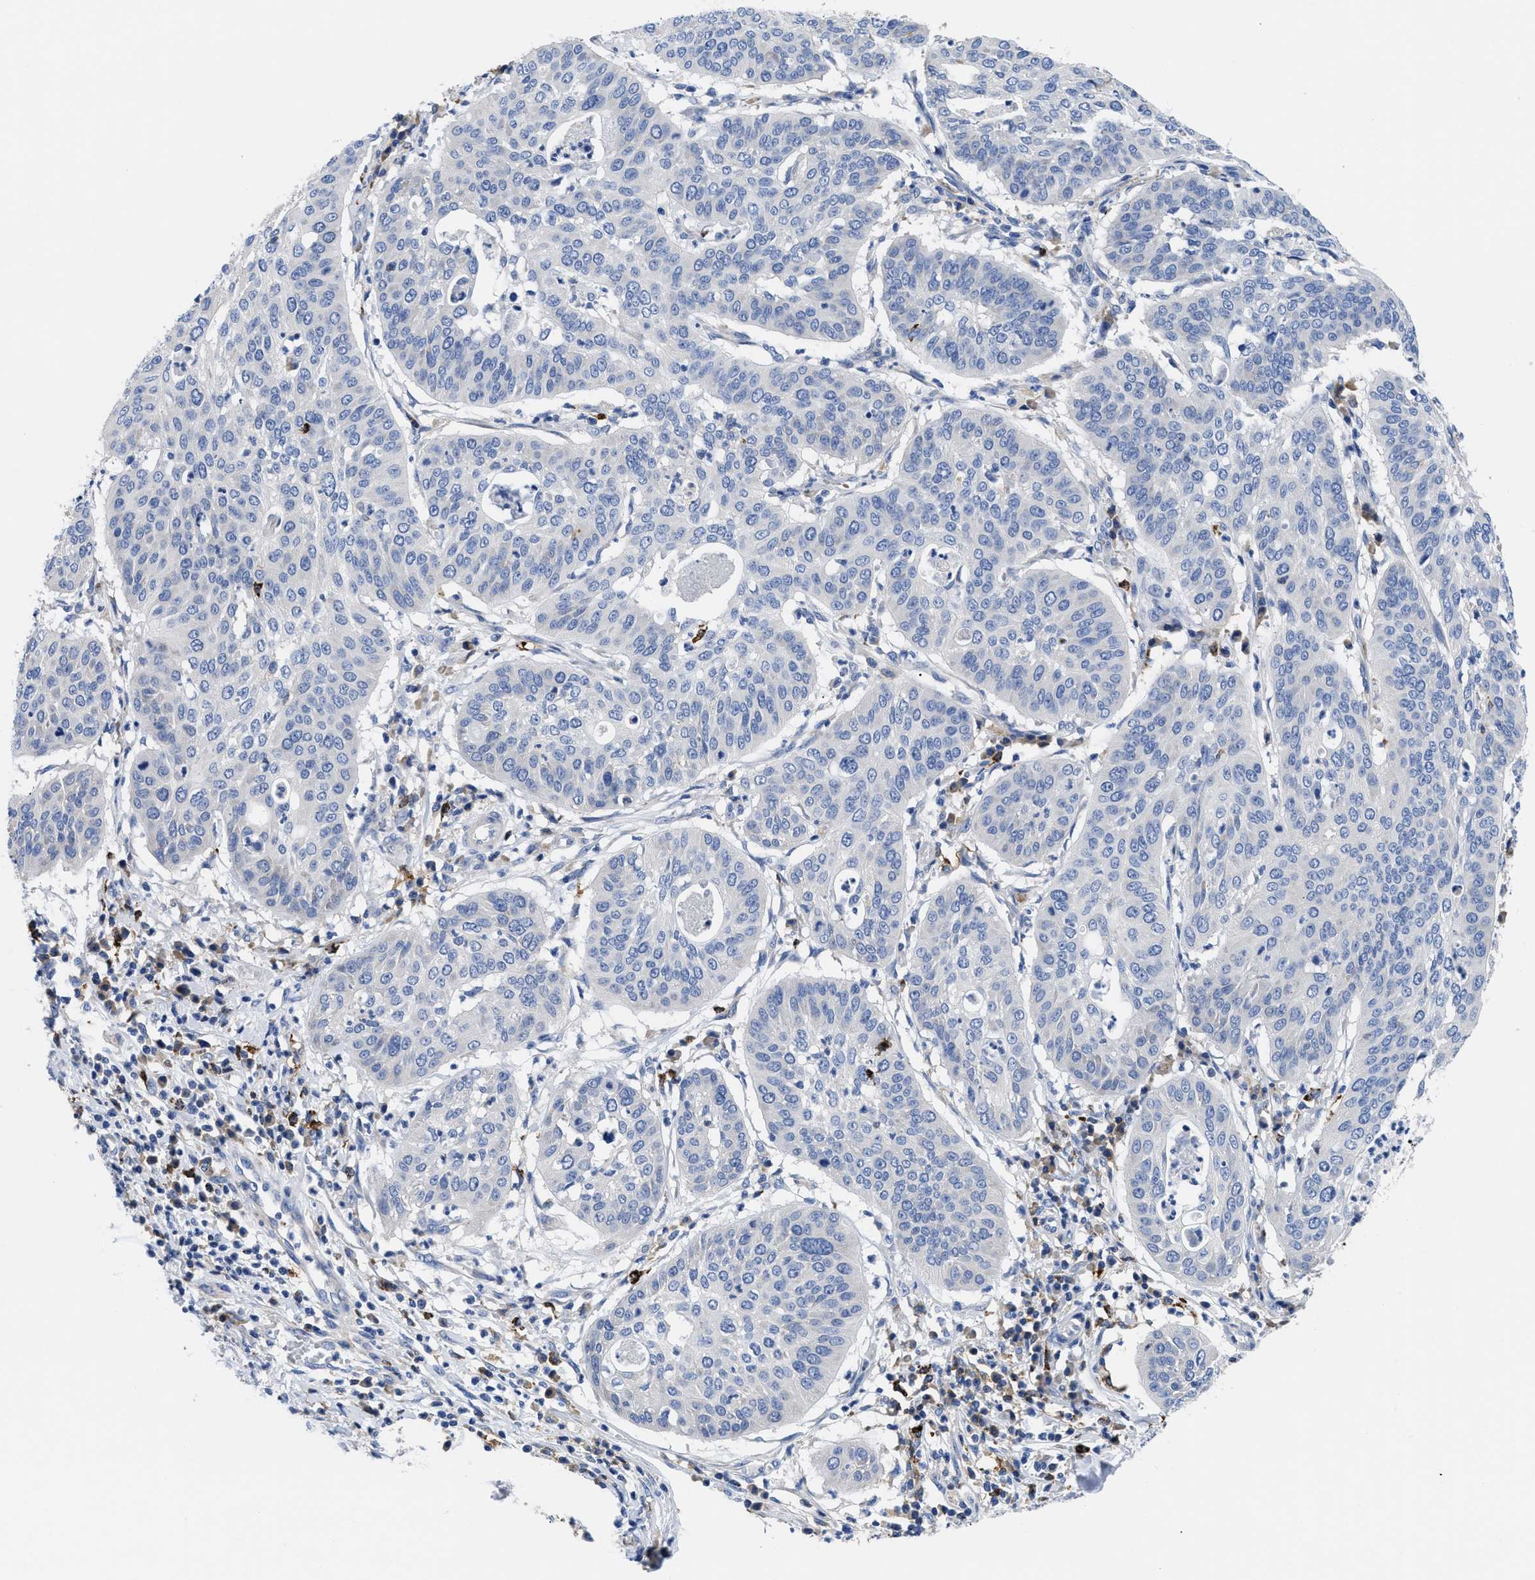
{"staining": {"intensity": "negative", "quantity": "none", "location": "none"}, "tissue": "cervical cancer", "cell_type": "Tumor cells", "image_type": "cancer", "snomed": [{"axis": "morphology", "description": "Normal tissue, NOS"}, {"axis": "morphology", "description": "Squamous cell carcinoma, NOS"}, {"axis": "topography", "description": "Cervix"}], "caption": "Squamous cell carcinoma (cervical) was stained to show a protein in brown. There is no significant expression in tumor cells.", "gene": "HLA-DPA1", "patient": {"sex": "female", "age": 39}}